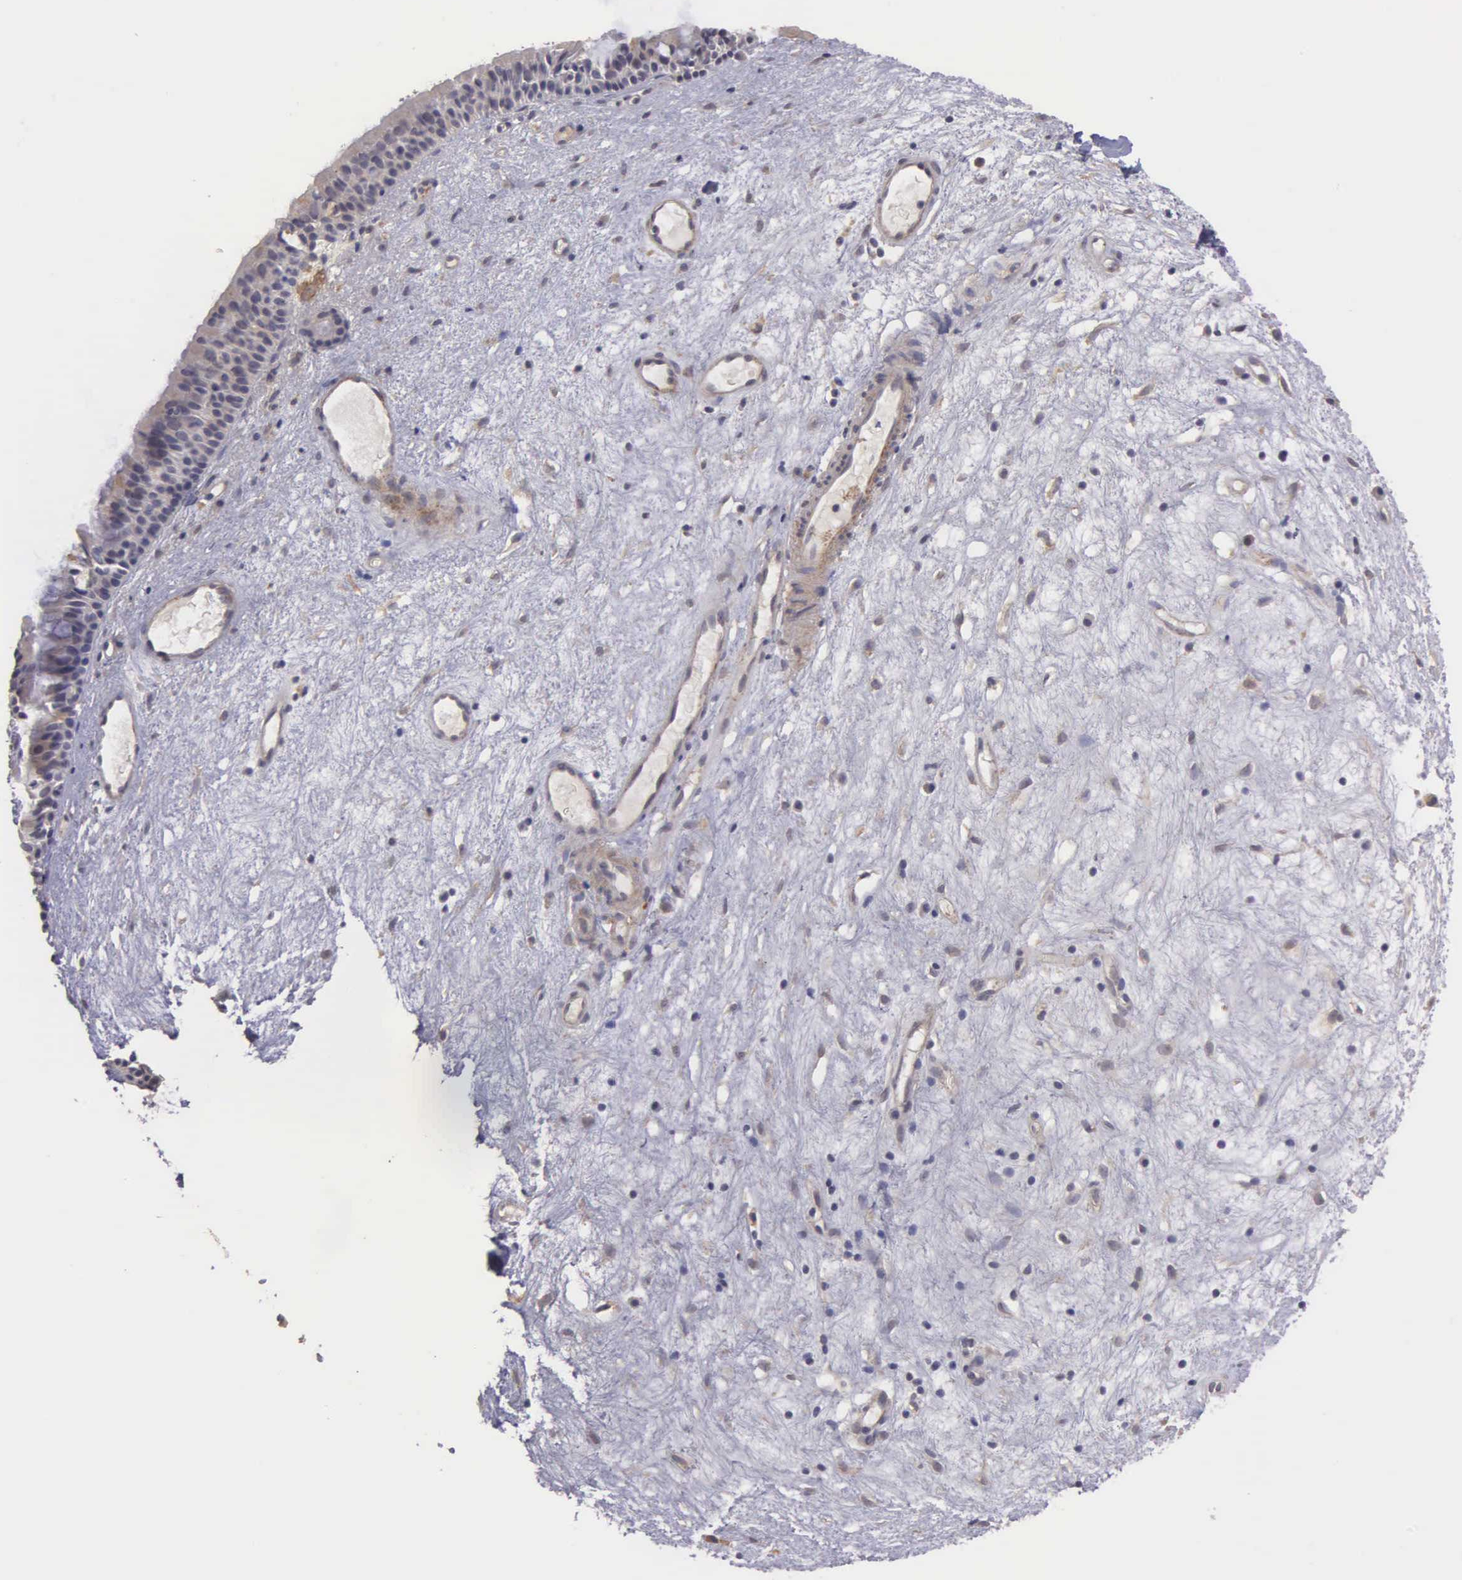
{"staining": {"intensity": "weak", "quantity": ">75%", "location": "cytoplasmic/membranous"}, "tissue": "nasopharynx", "cell_type": "Respiratory epithelial cells", "image_type": "normal", "snomed": [{"axis": "morphology", "description": "Normal tissue, NOS"}, {"axis": "topography", "description": "Nasopharynx"}], "caption": "Immunohistochemistry histopathology image of benign nasopharynx stained for a protein (brown), which reveals low levels of weak cytoplasmic/membranous staining in approximately >75% of respiratory epithelial cells.", "gene": "RTL10", "patient": {"sex": "female", "age": 78}}